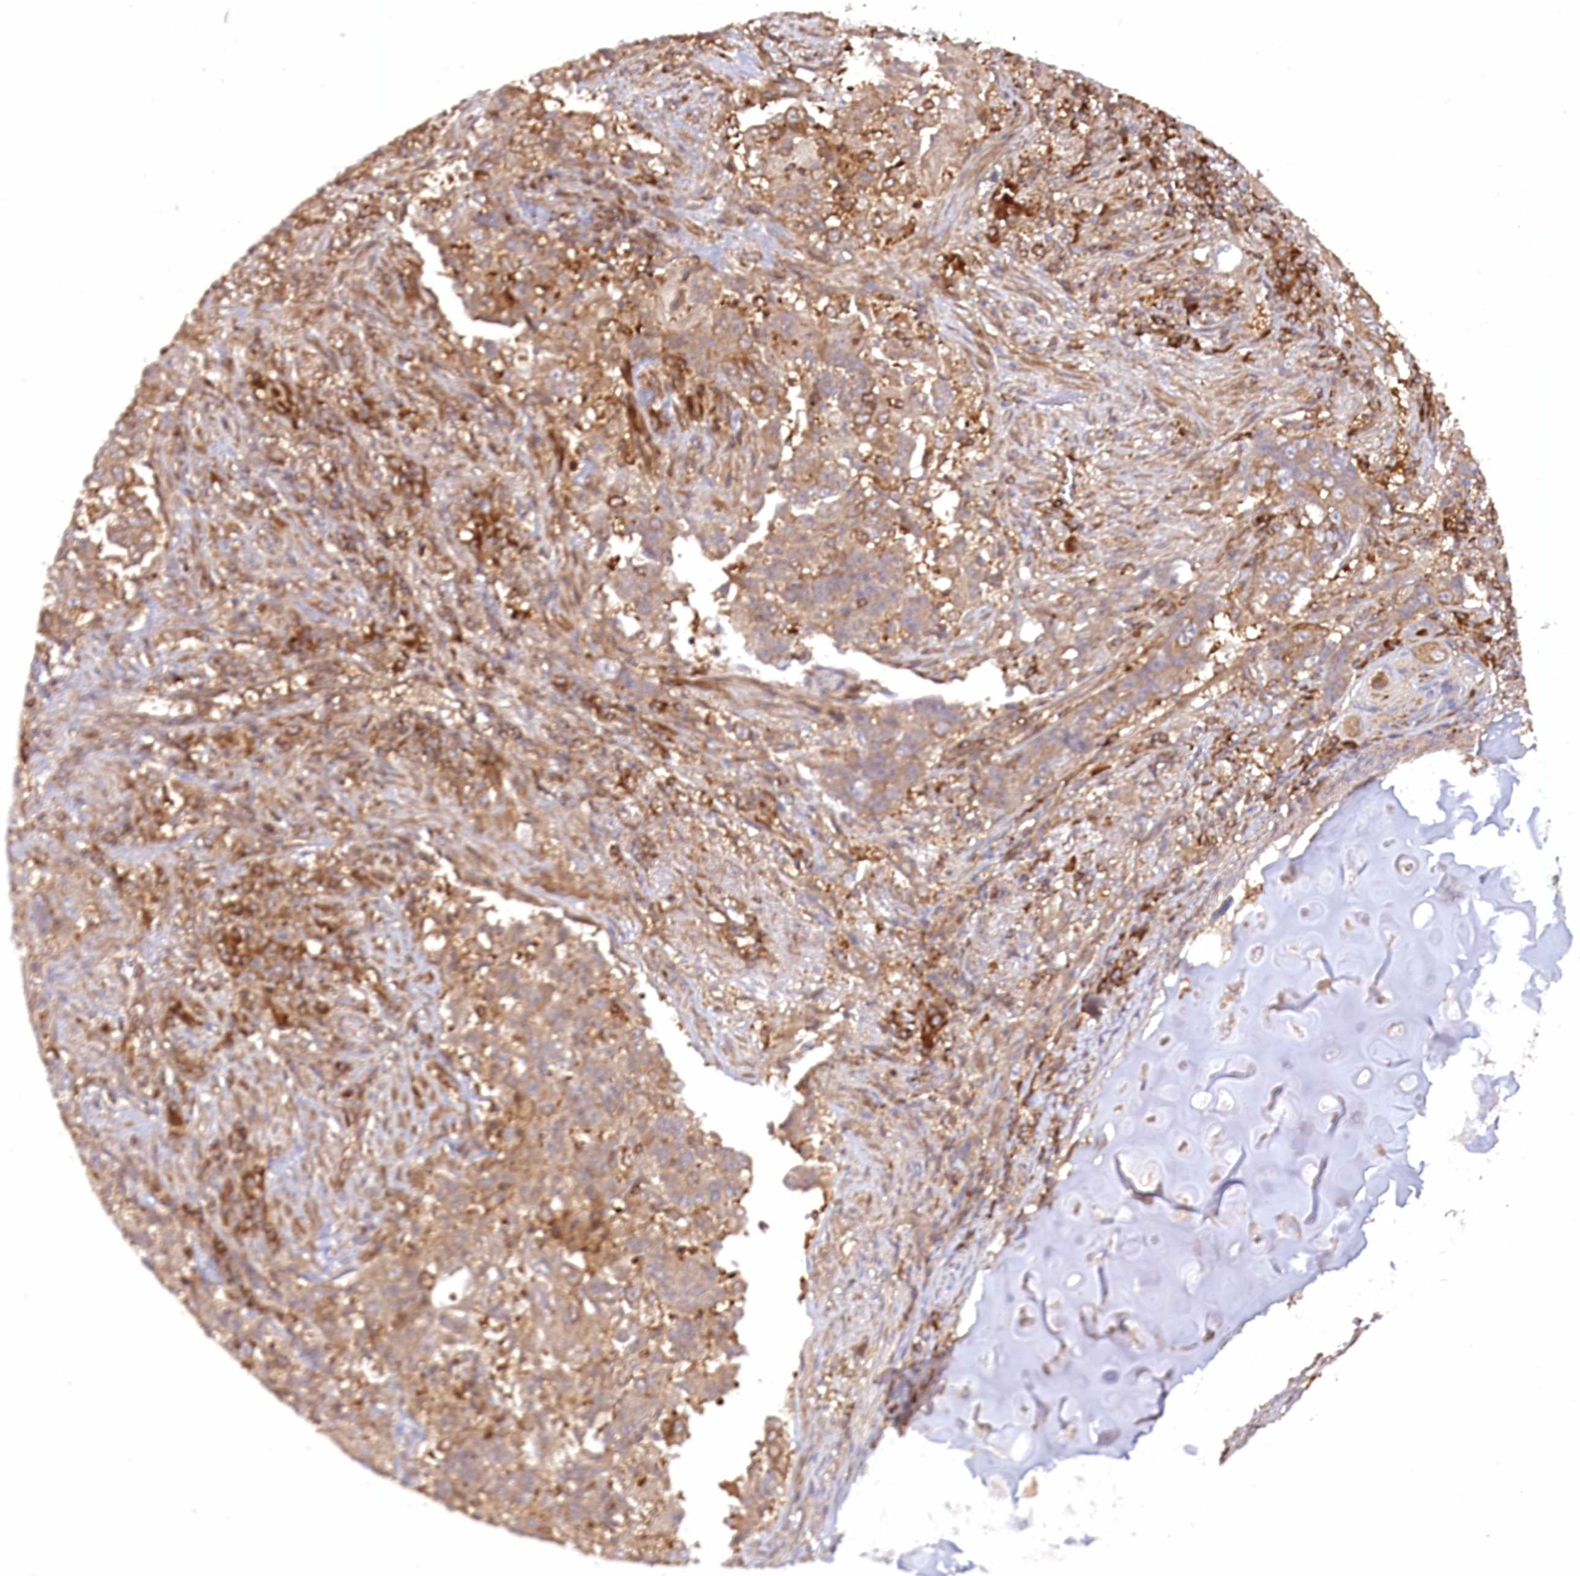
{"staining": {"intensity": "moderate", "quantity": ">75%", "location": "cytoplasmic/membranous"}, "tissue": "lung cancer", "cell_type": "Tumor cells", "image_type": "cancer", "snomed": [{"axis": "morphology", "description": "Adenocarcinoma, NOS"}, {"axis": "topography", "description": "Lung"}], "caption": "Human lung cancer (adenocarcinoma) stained with a protein marker shows moderate staining in tumor cells.", "gene": "PAIP2", "patient": {"sex": "female", "age": 51}}